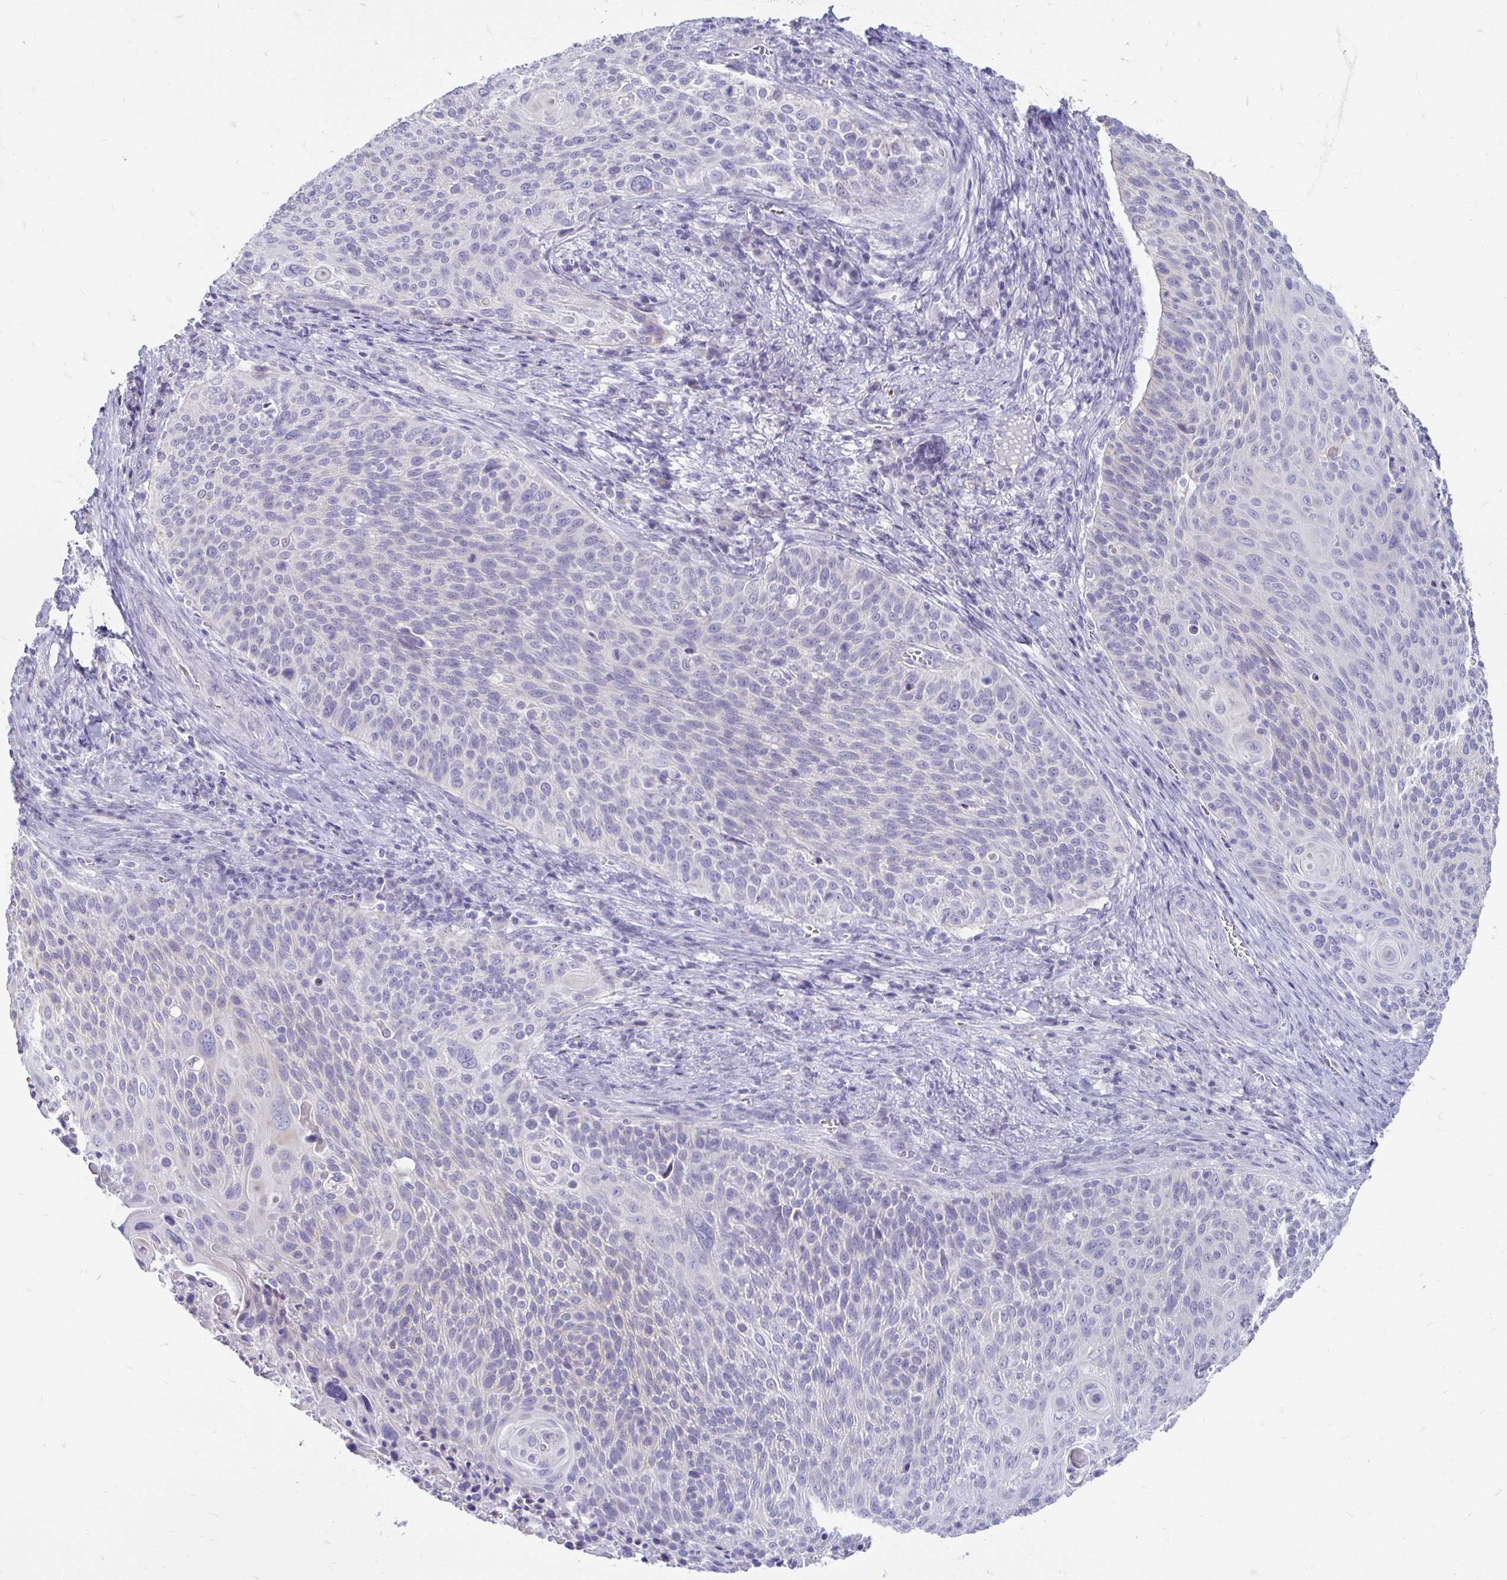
{"staining": {"intensity": "negative", "quantity": "none", "location": "none"}, "tissue": "cervical cancer", "cell_type": "Tumor cells", "image_type": "cancer", "snomed": [{"axis": "morphology", "description": "Squamous cell carcinoma, NOS"}, {"axis": "topography", "description": "Cervix"}], "caption": "A histopathology image of human cervical squamous cell carcinoma is negative for staining in tumor cells.", "gene": "PEG10", "patient": {"sex": "female", "age": 31}}